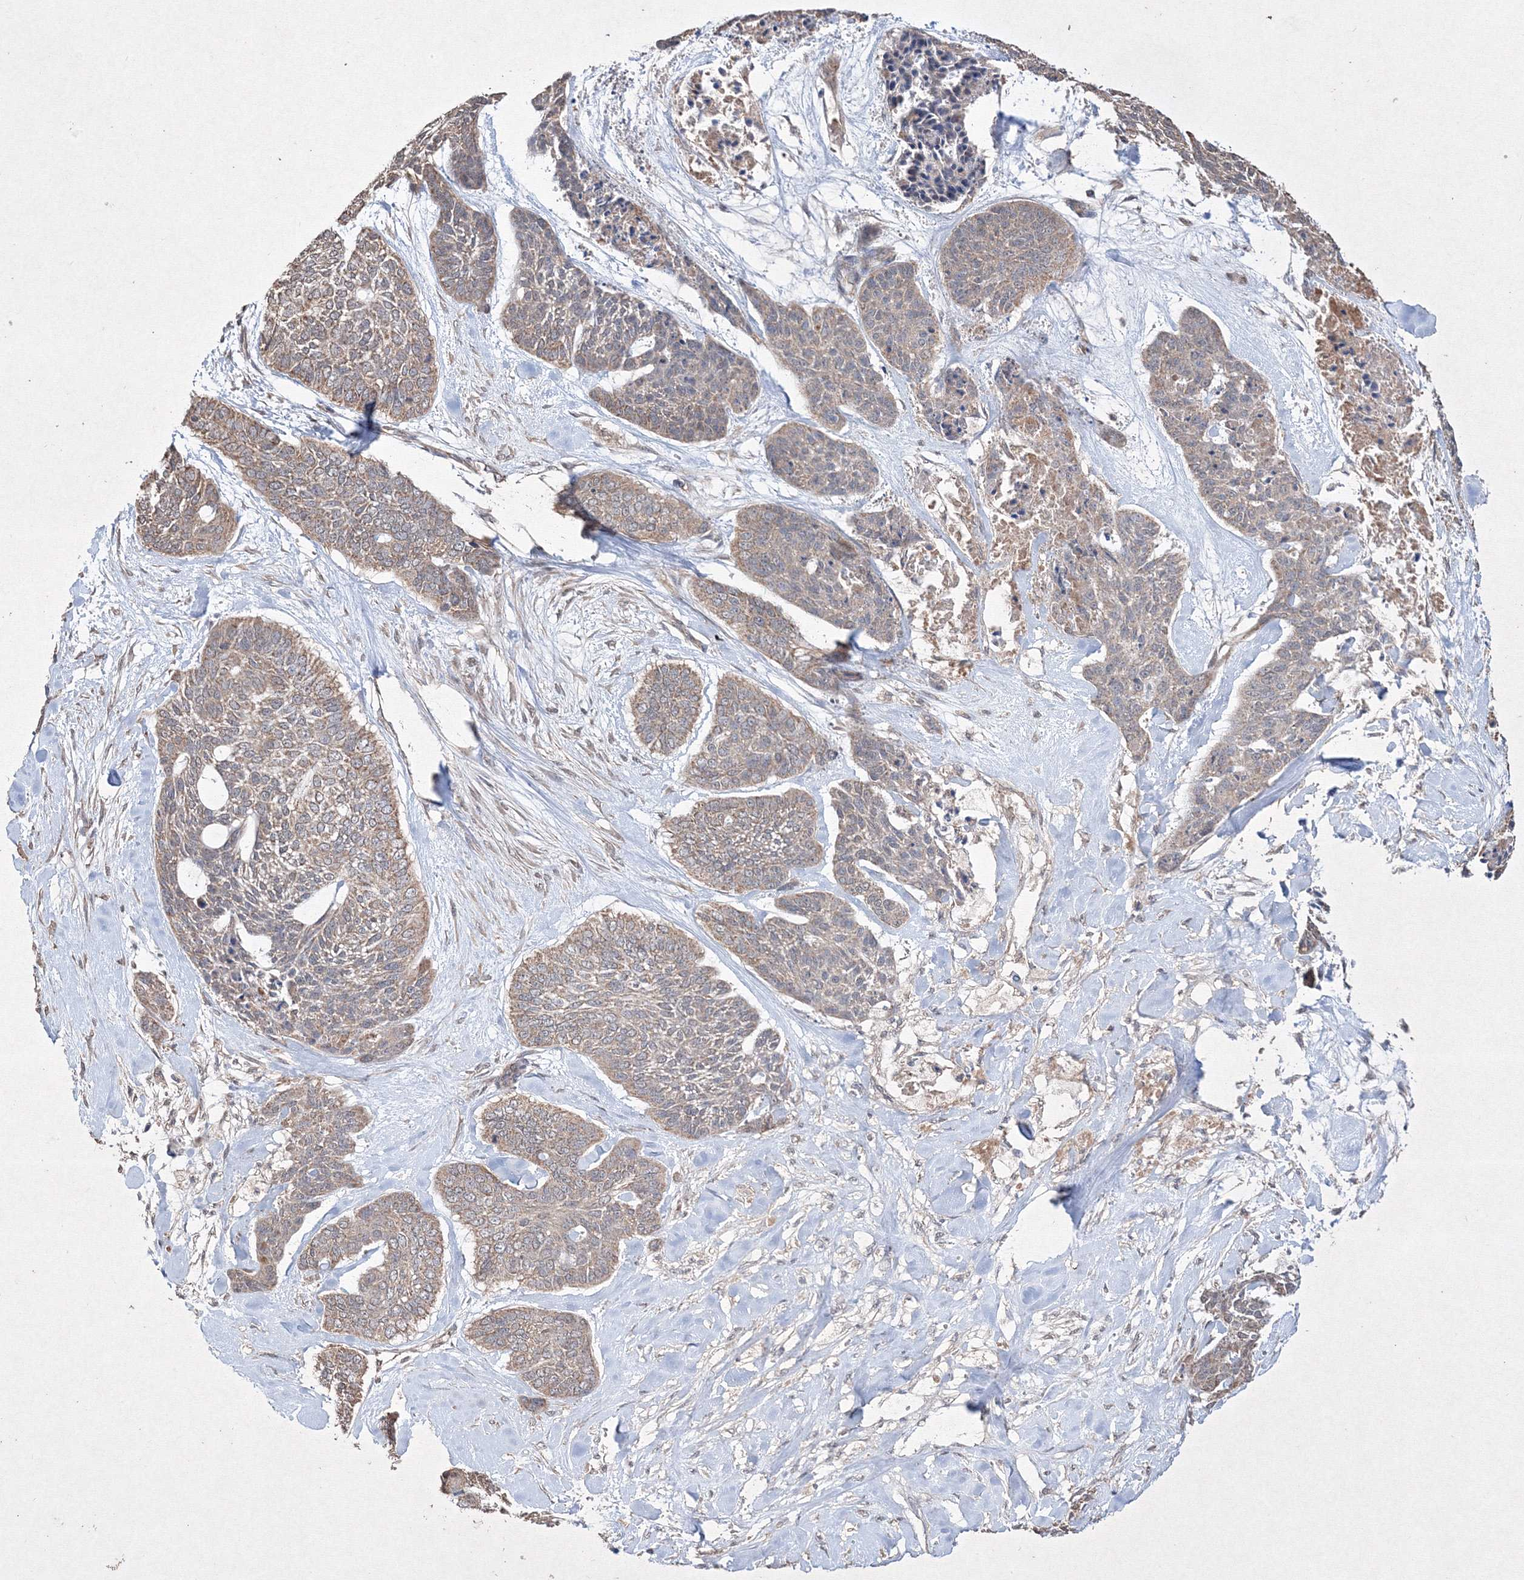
{"staining": {"intensity": "weak", "quantity": ">75%", "location": "cytoplasmic/membranous"}, "tissue": "skin cancer", "cell_type": "Tumor cells", "image_type": "cancer", "snomed": [{"axis": "morphology", "description": "Basal cell carcinoma"}, {"axis": "topography", "description": "Skin"}], "caption": "Immunohistochemistry image of human skin cancer stained for a protein (brown), which demonstrates low levels of weak cytoplasmic/membranous staining in approximately >75% of tumor cells.", "gene": "GRSF1", "patient": {"sex": "female", "age": 64}}